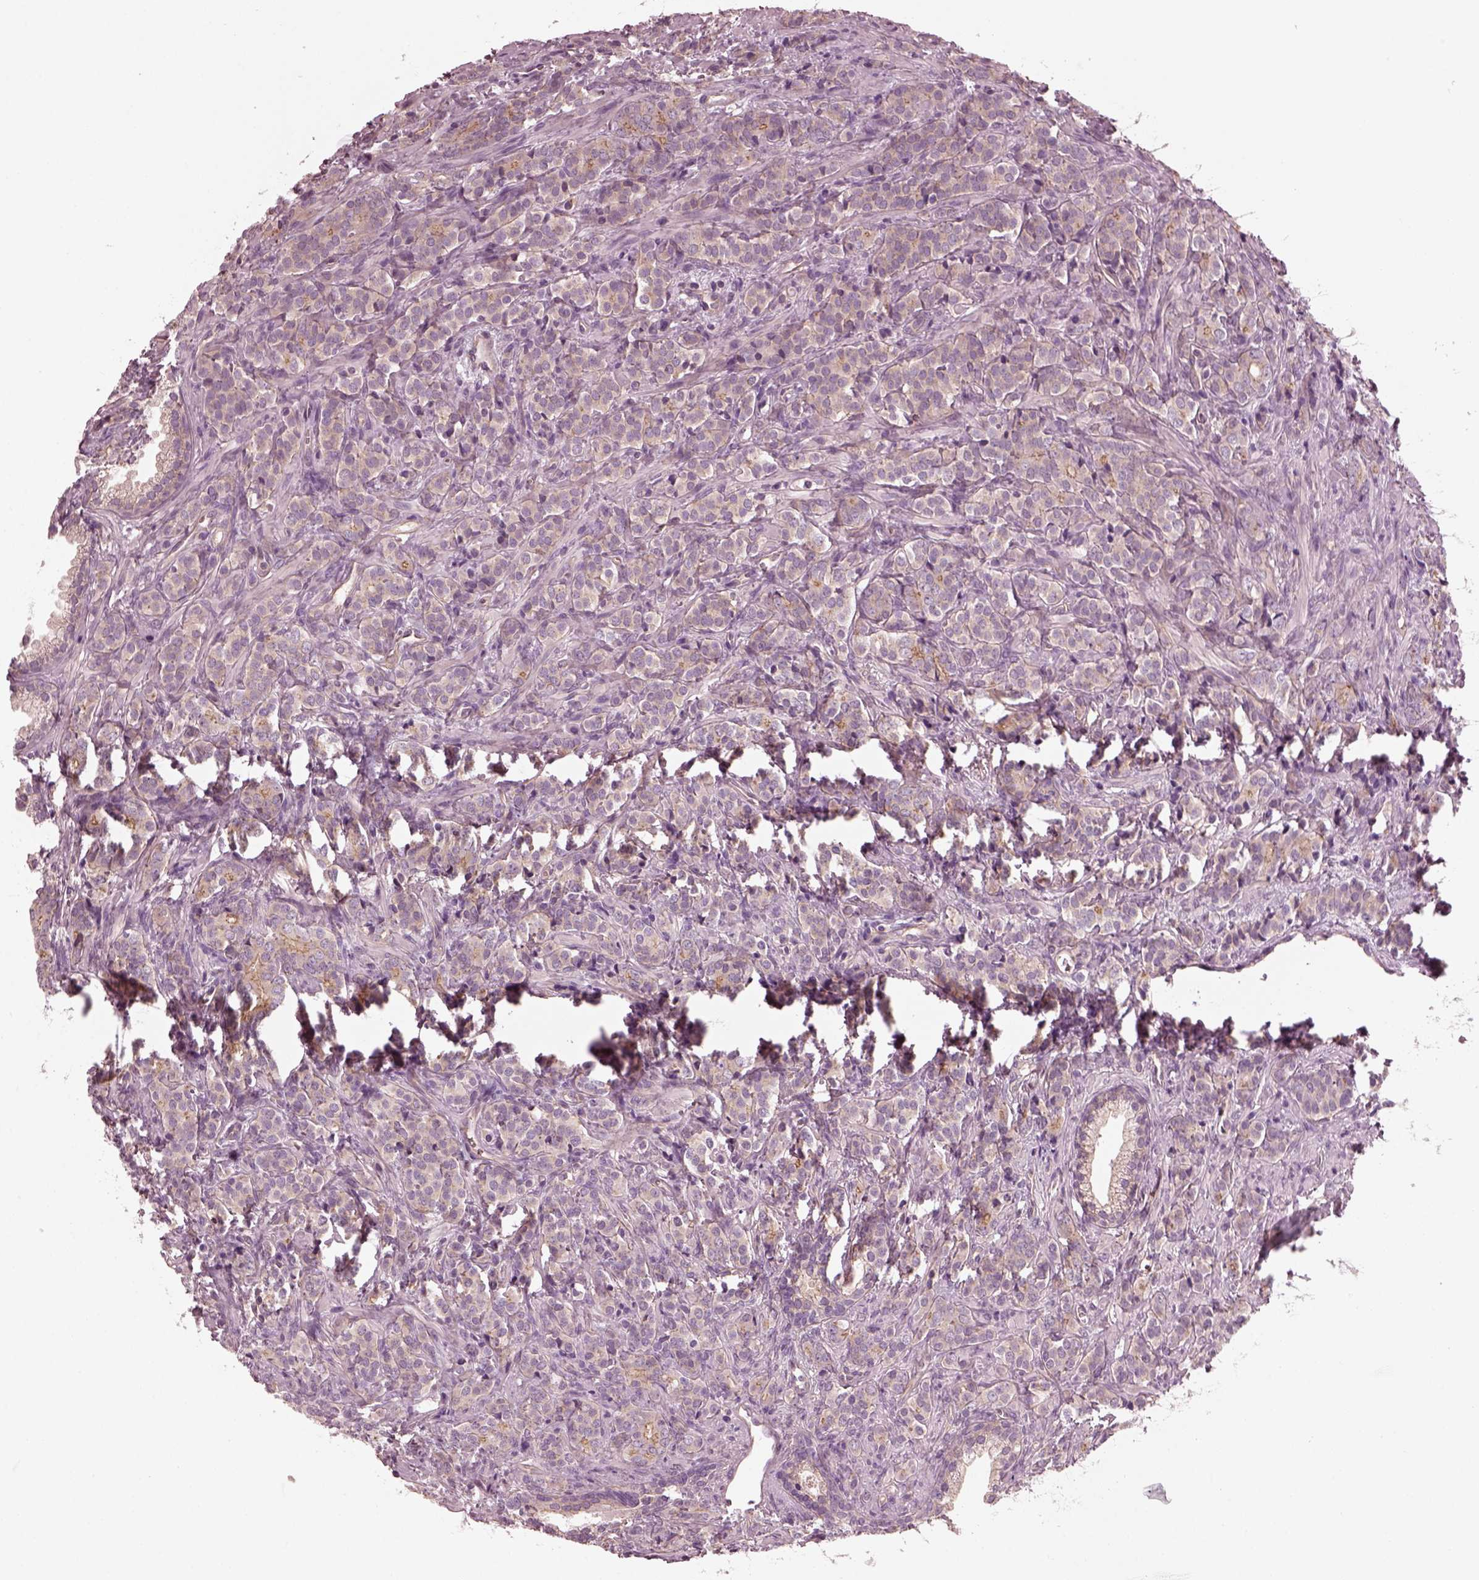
{"staining": {"intensity": "moderate", "quantity": "<25%", "location": "cytoplasmic/membranous"}, "tissue": "prostate cancer", "cell_type": "Tumor cells", "image_type": "cancer", "snomed": [{"axis": "morphology", "description": "Adenocarcinoma, High grade"}, {"axis": "topography", "description": "Prostate"}], "caption": "Immunohistochemical staining of human adenocarcinoma (high-grade) (prostate) demonstrates moderate cytoplasmic/membranous protein positivity in about <25% of tumor cells. Immunohistochemistry stains the protein of interest in brown and the nuclei are stained blue.", "gene": "ODAD1", "patient": {"sex": "male", "age": 84}}